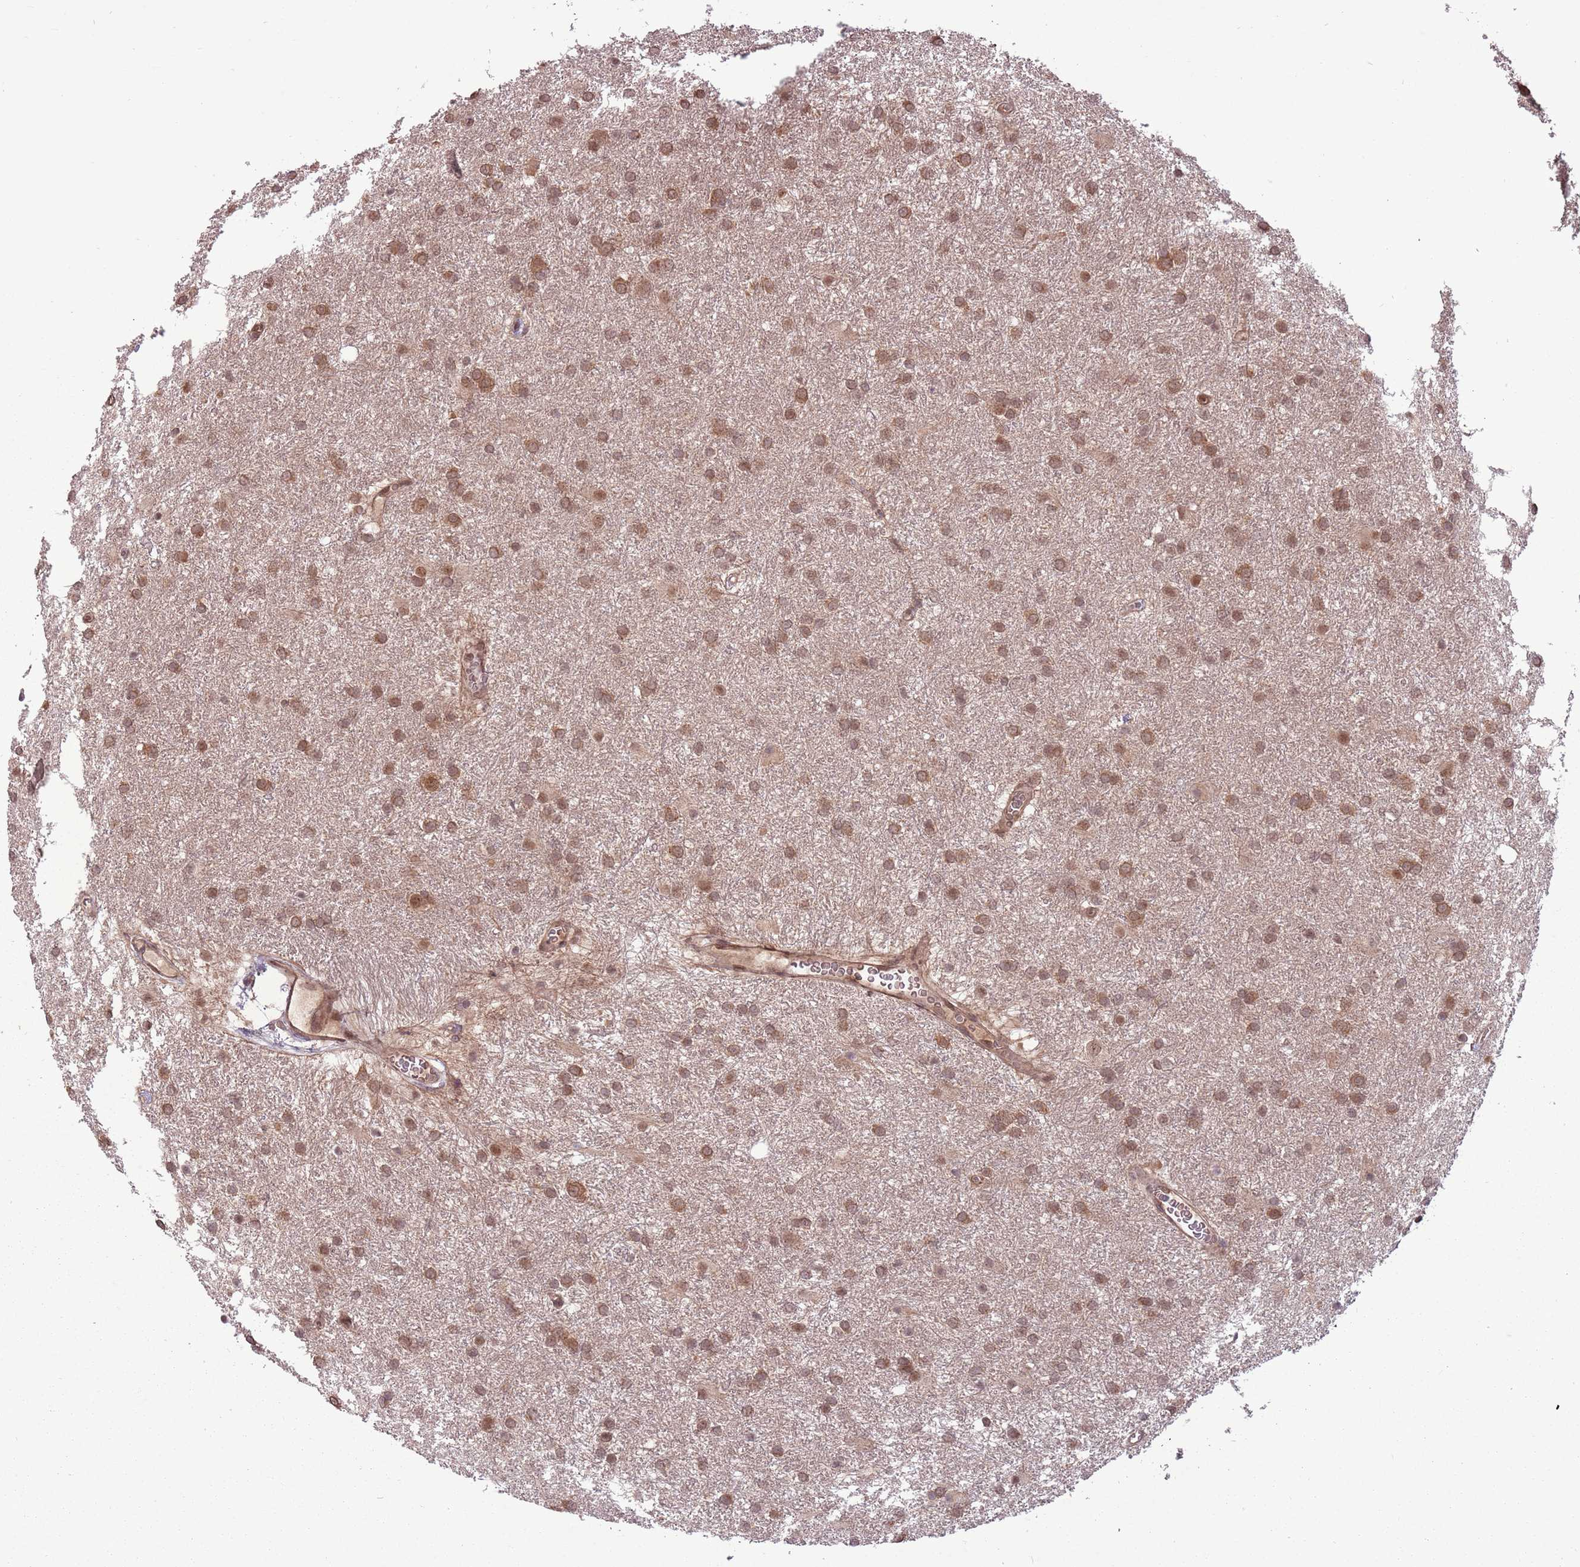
{"staining": {"intensity": "moderate", "quantity": ">75%", "location": "cytoplasmic/membranous"}, "tissue": "glioma", "cell_type": "Tumor cells", "image_type": "cancer", "snomed": [{"axis": "morphology", "description": "Glioma, malignant, High grade"}, {"axis": "topography", "description": "Brain"}], "caption": "Immunohistochemical staining of human high-grade glioma (malignant) displays medium levels of moderate cytoplasmic/membranous positivity in approximately >75% of tumor cells. The staining was performed using DAB (3,3'-diaminobenzidine) to visualize the protein expression in brown, while the nuclei were stained in blue with hematoxylin (Magnification: 20x).", "gene": "ADAMTS3", "patient": {"sex": "female", "age": 50}}